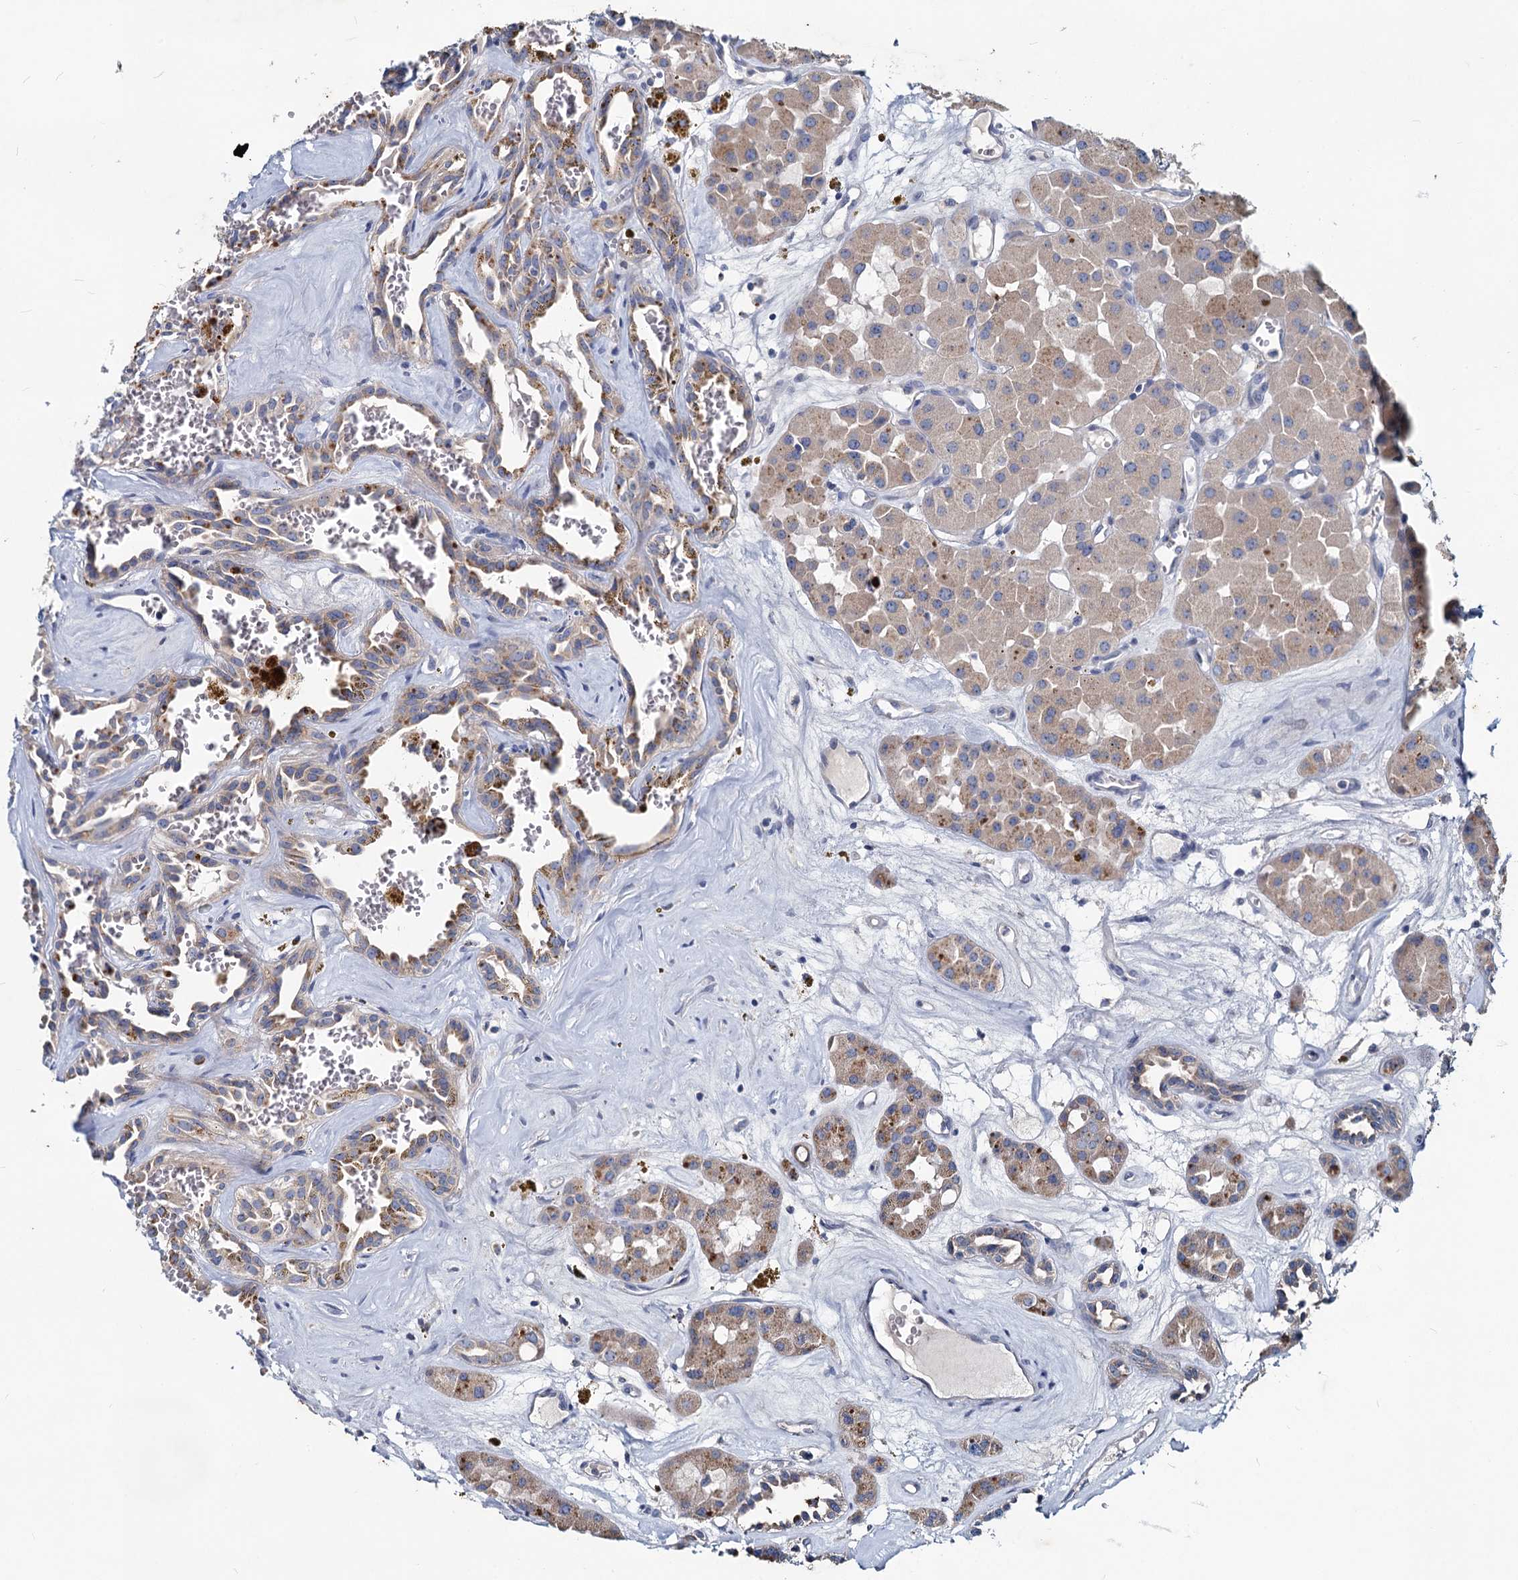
{"staining": {"intensity": "moderate", "quantity": "<25%", "location": "cytoplasmic/membranous"}, "tissue": "renal cancer", "cell_type": "Tumor cells", "image_type": "cancer", "snomed": [{"axis": "morphology", "description": "Carcinoma, NOS"}, {"axis": "topography", "description": "Kidney"}], "caption": "About <25% of tumor cells in human renal cancer (carcinoma) demonstrate moderate cytoplasmic/membranous protein positivity as visualized by brown immunohistochemical staining.", "gene": "TMX2", "patient": {"sex": "female", "age": 75}}